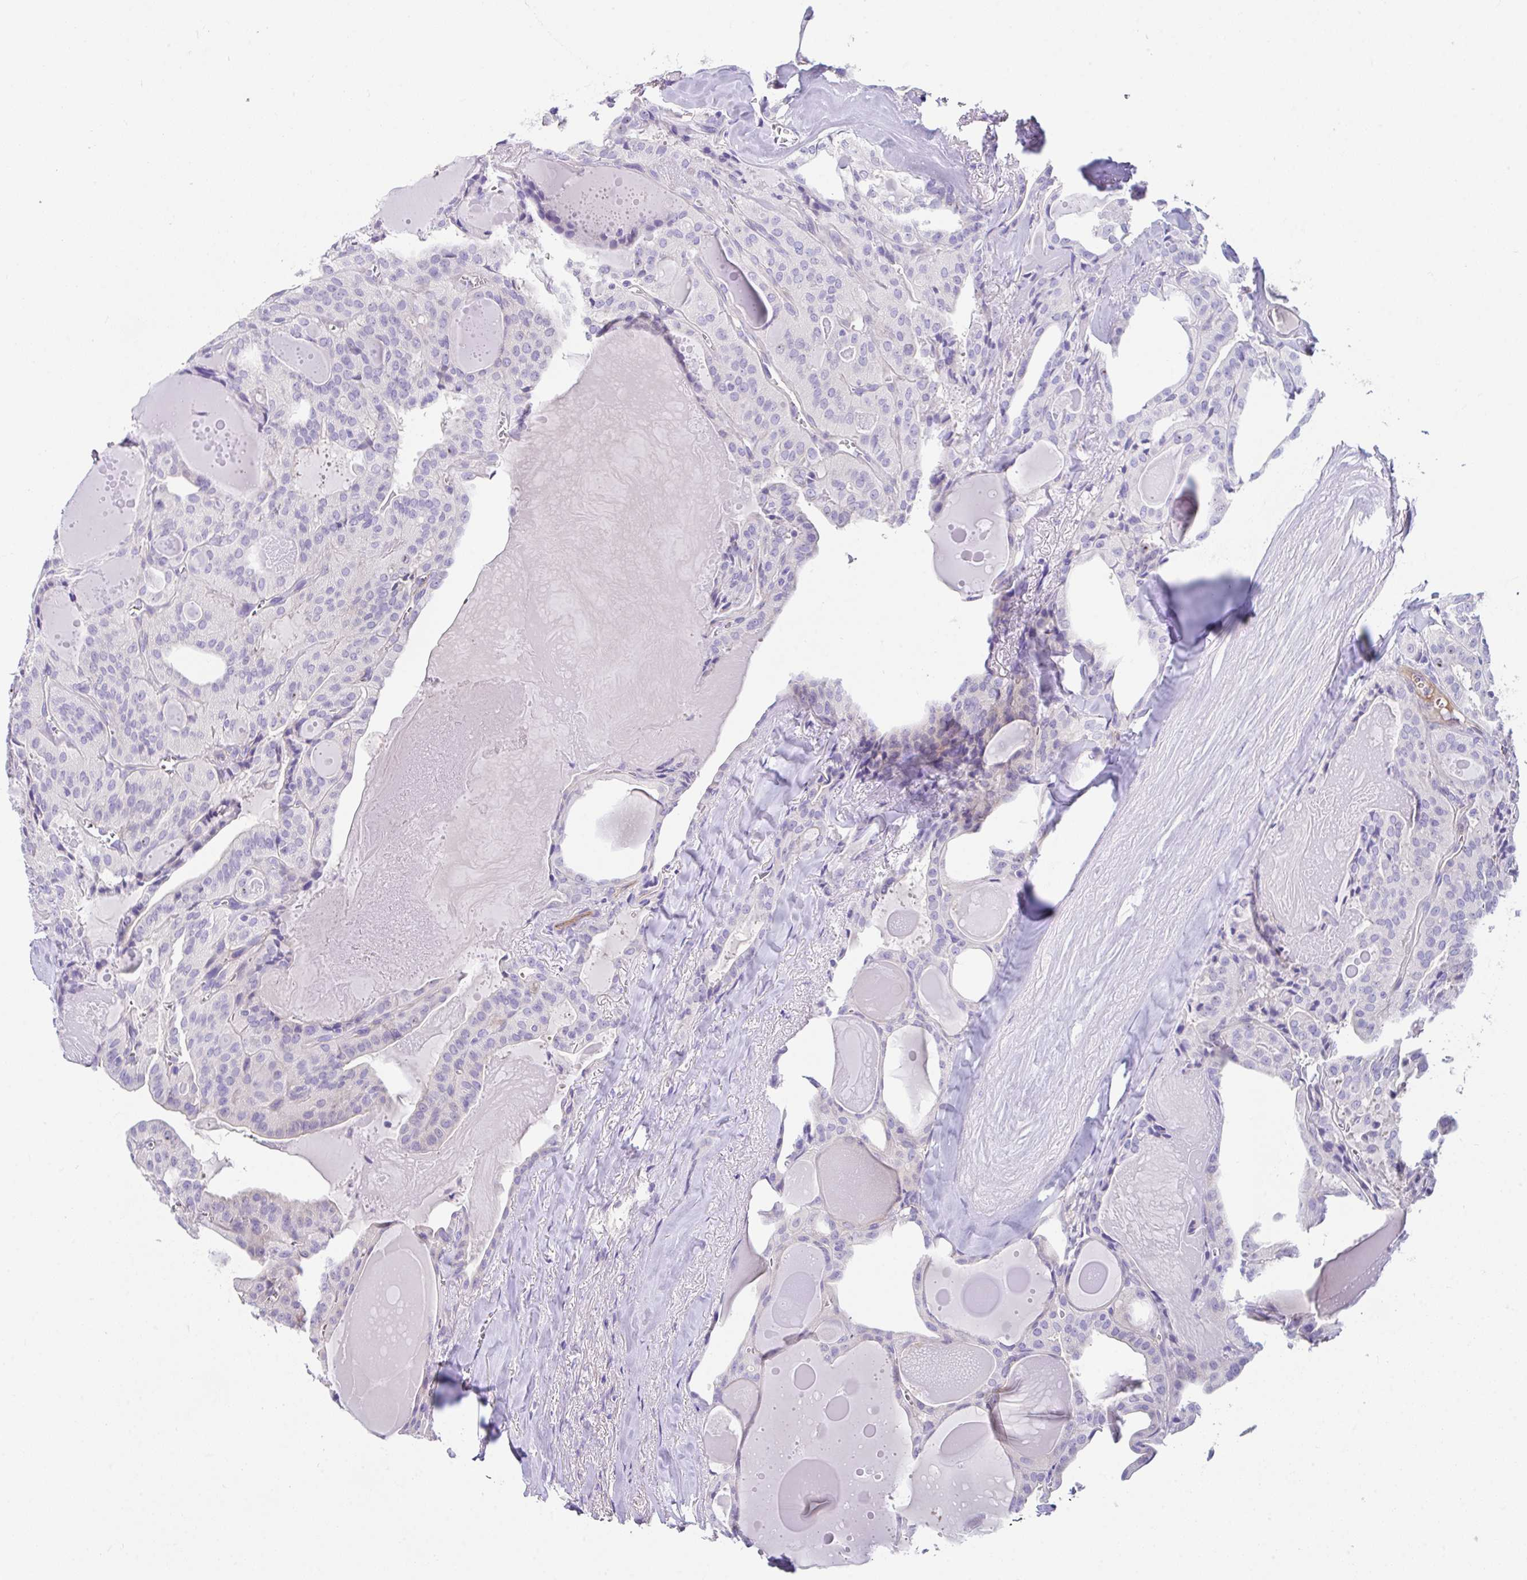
{"staining": {"intensity": "negative", "quantity": "none", "location": "none"}, "tissue": "thyroid cancer", "cell_type": "Tumor cells", "image_type": "cancer", "snomed": [{"axis": "morphology", "description": "Papillary adenocarcinoma, NOS"}, {"axis": "topography", "description": "Thyroid gland"}], "caption": "This histopathology image is of thyroid cancer (papillary adenocarcinoma) stained with immunohistochemistry (IHC) to label a protein in brown with the nuclei are counter-stained blue. There is no expression in tumor cells.", "gene": "ZNF813", "patient": {"sex": "male", "age": 52}}